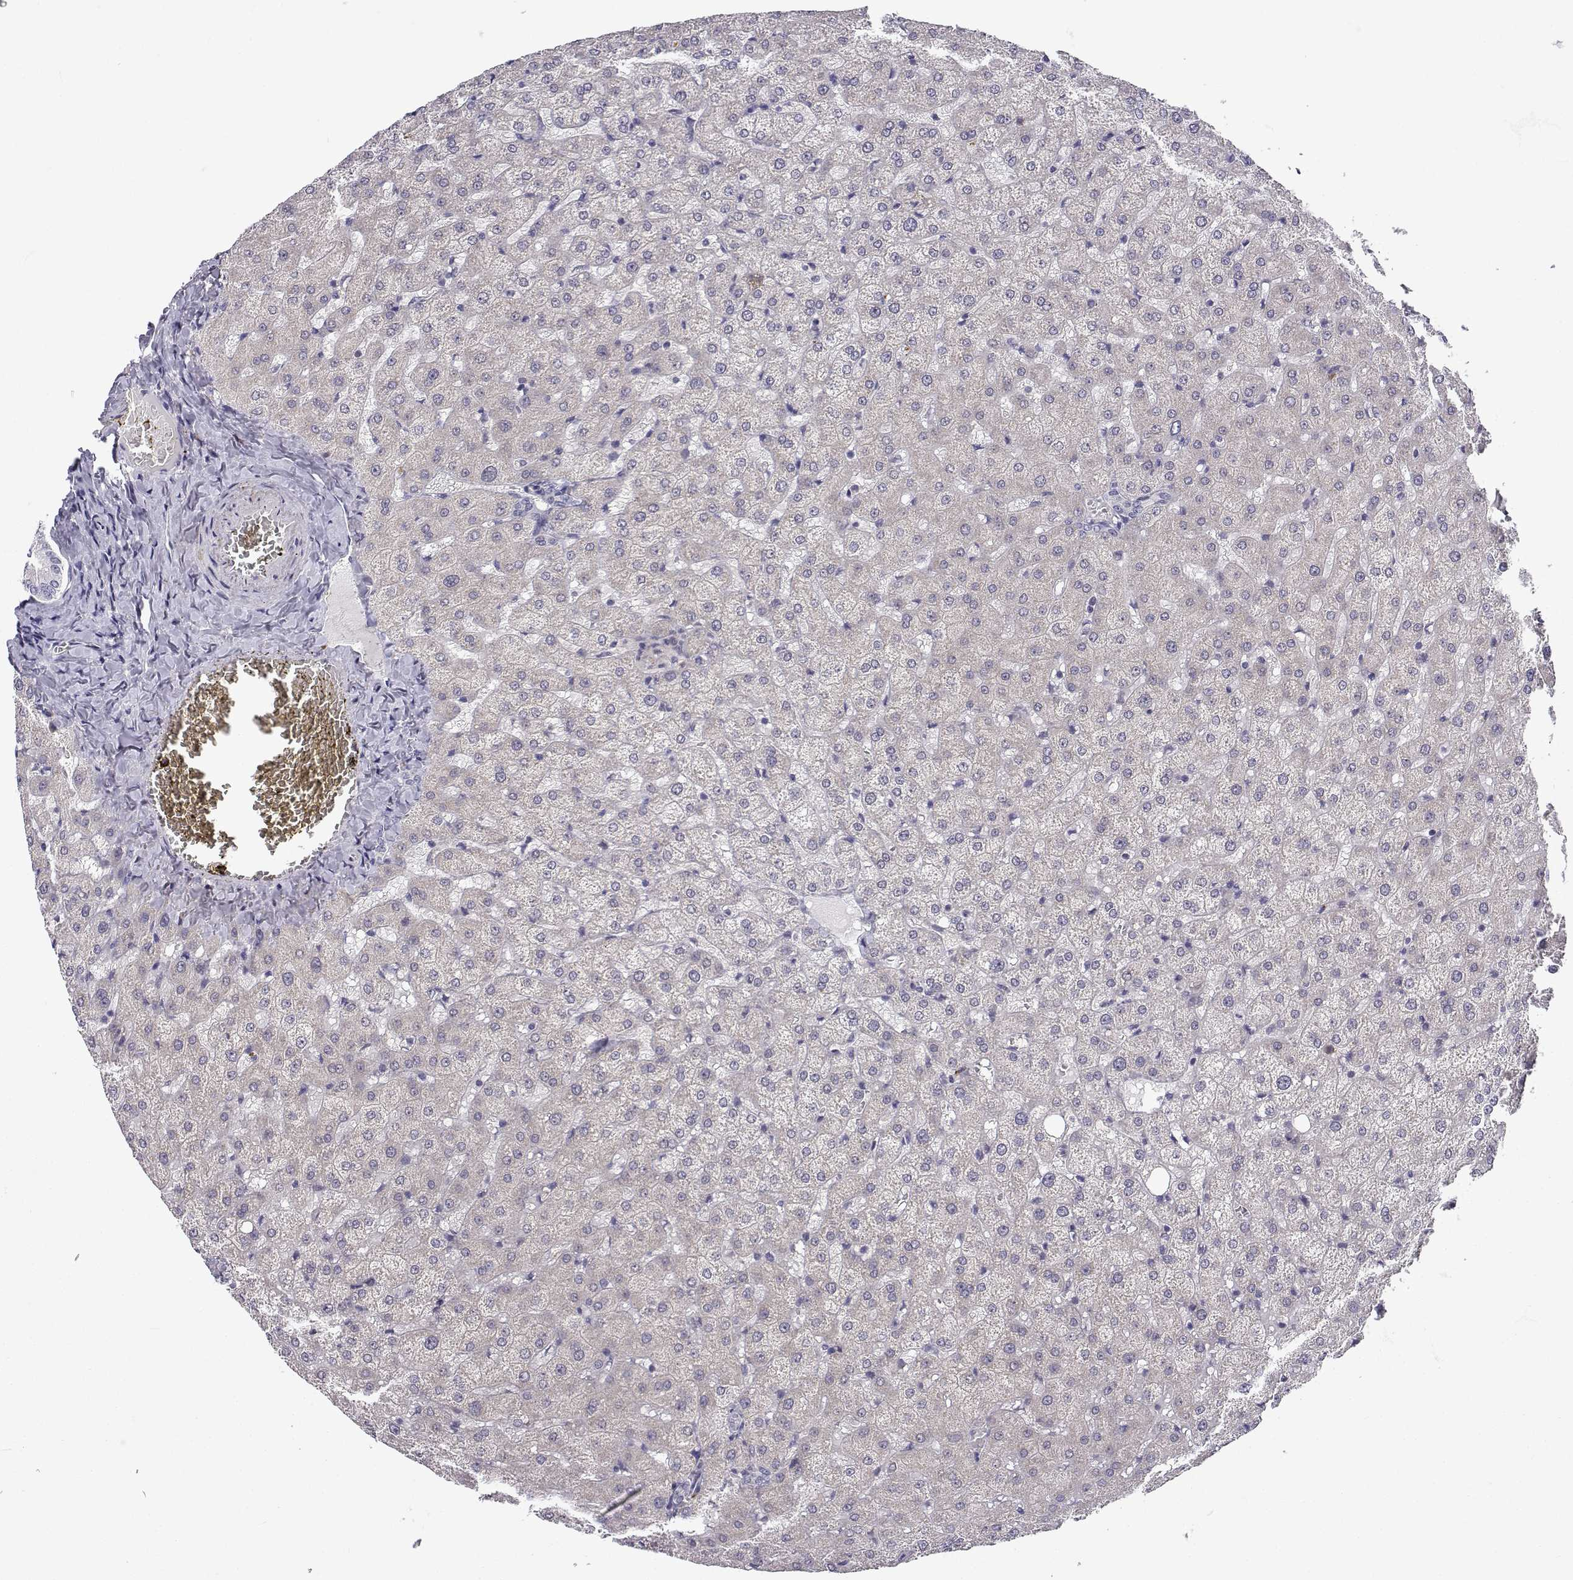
{"staining": {"intensity": "negative", "quantity": "none", "location": "none"}, "tissue": "liver", "cell_type": "Cholangiocytes", "image_type": "normal", "snomed": [{"axis": "morphology", "description": "Normal tissue, NOS"}, {"axis": "topography", "description": "Liver"}], "caption": "High power microscopy histopathology image of an immunohistochemistry (IHC) micrograph of benign liver, revealing no significant staining in cholangiocytes. (Immunohistochemistry, brightfield microscopy, high magnification).", "gene": "SLC6A3", "patient": {"sex": "female", "age": 50}}